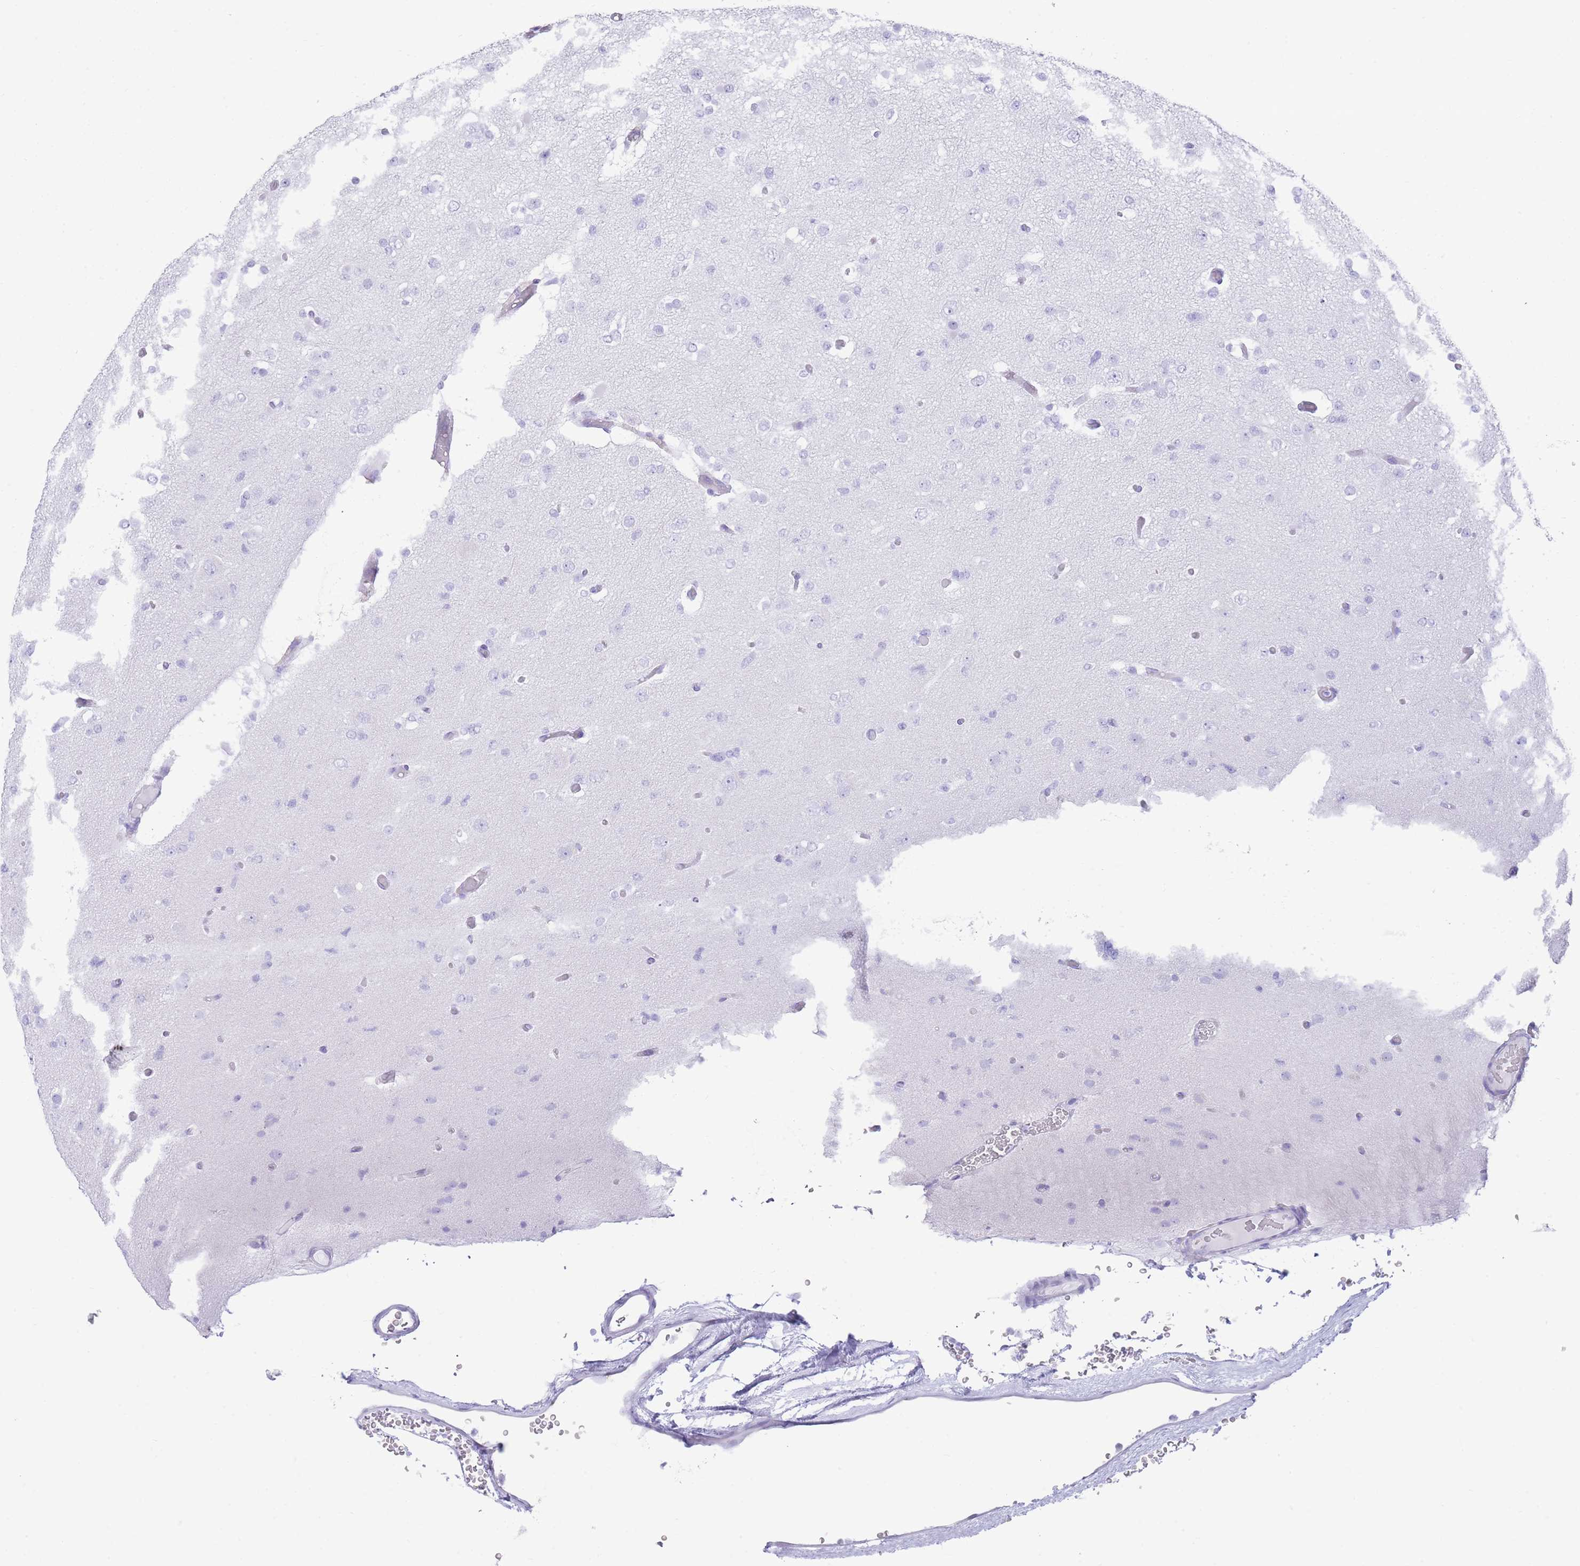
{"staining": {"intensity": "negative", "quantity": "none", "location": "none"}, "tissue": "glioma", "cell_type": "Tumor cells", "image_type": "cancer", "snomed": [{"axis": "morphology", "description": "Glioma, malignant, Low grade"}, {"axis": "topography", "description": "Brain"}], "caption": "Glioma stained for a protein using IHC demonstrates no positivity tumor cells.", "gene": "ELOA2", "patient": {"sex": "female", "age": 22}}